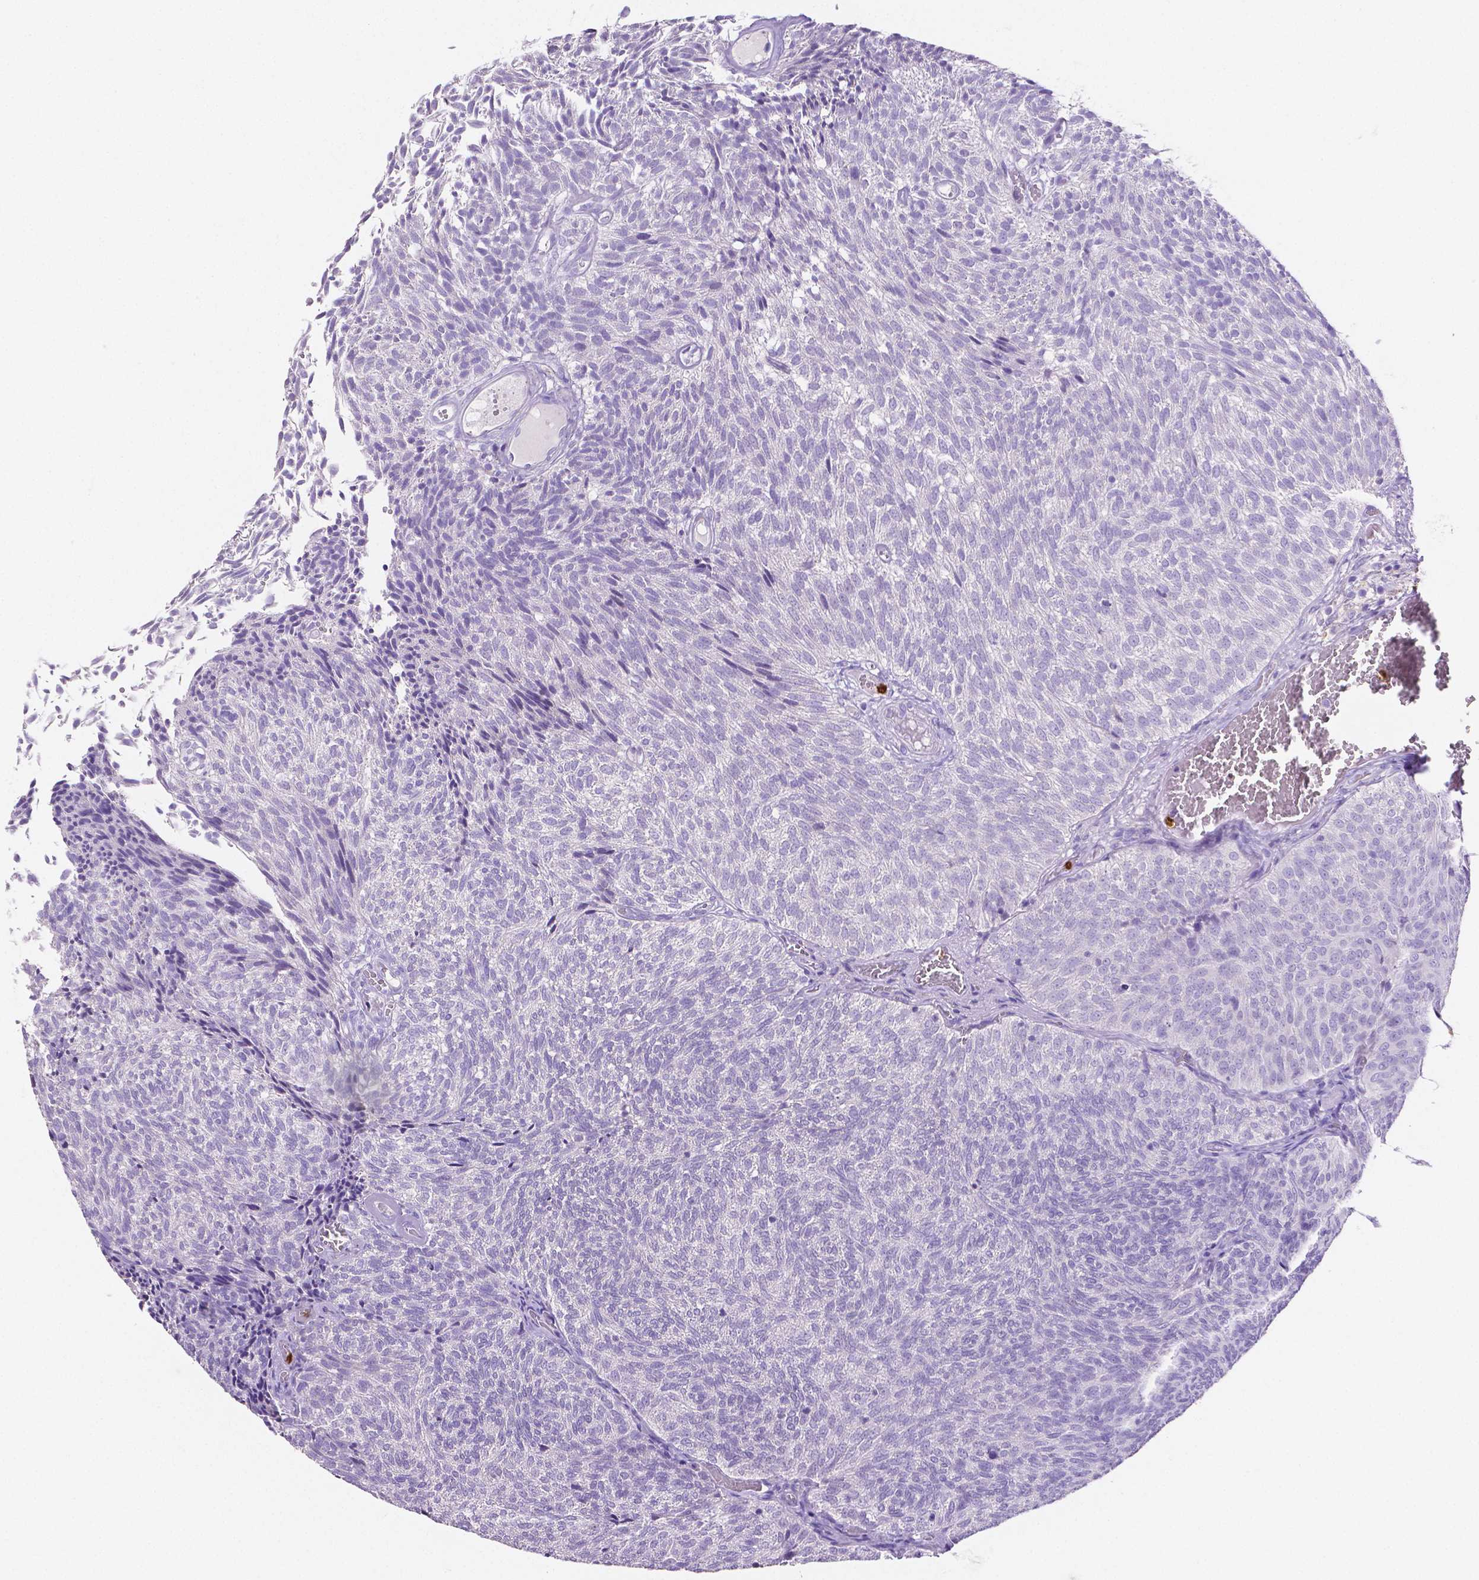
{"staining": {"intensity": "negative", "quantity": "none", "location": "none"}, "tissue": "urothelial cancer", "cell_type": "Tumor cells", "image_type": "cancer", "snomed": [{"axis": "morphology", "description": "Urothelial carcinoma, Low grade"}, {"axis": "topography", "description": "Urinary bladder"}], "caption": "Protein analysis of urothelial carcinoma (low-grade) demonstrates no significant positivity in tumor cells. (DAB (3,3'-diaminobenzidine) immunohistochemistry, high magnification).", "gene": "MMP9", "patient": {"sex": "male", "age": 77}}